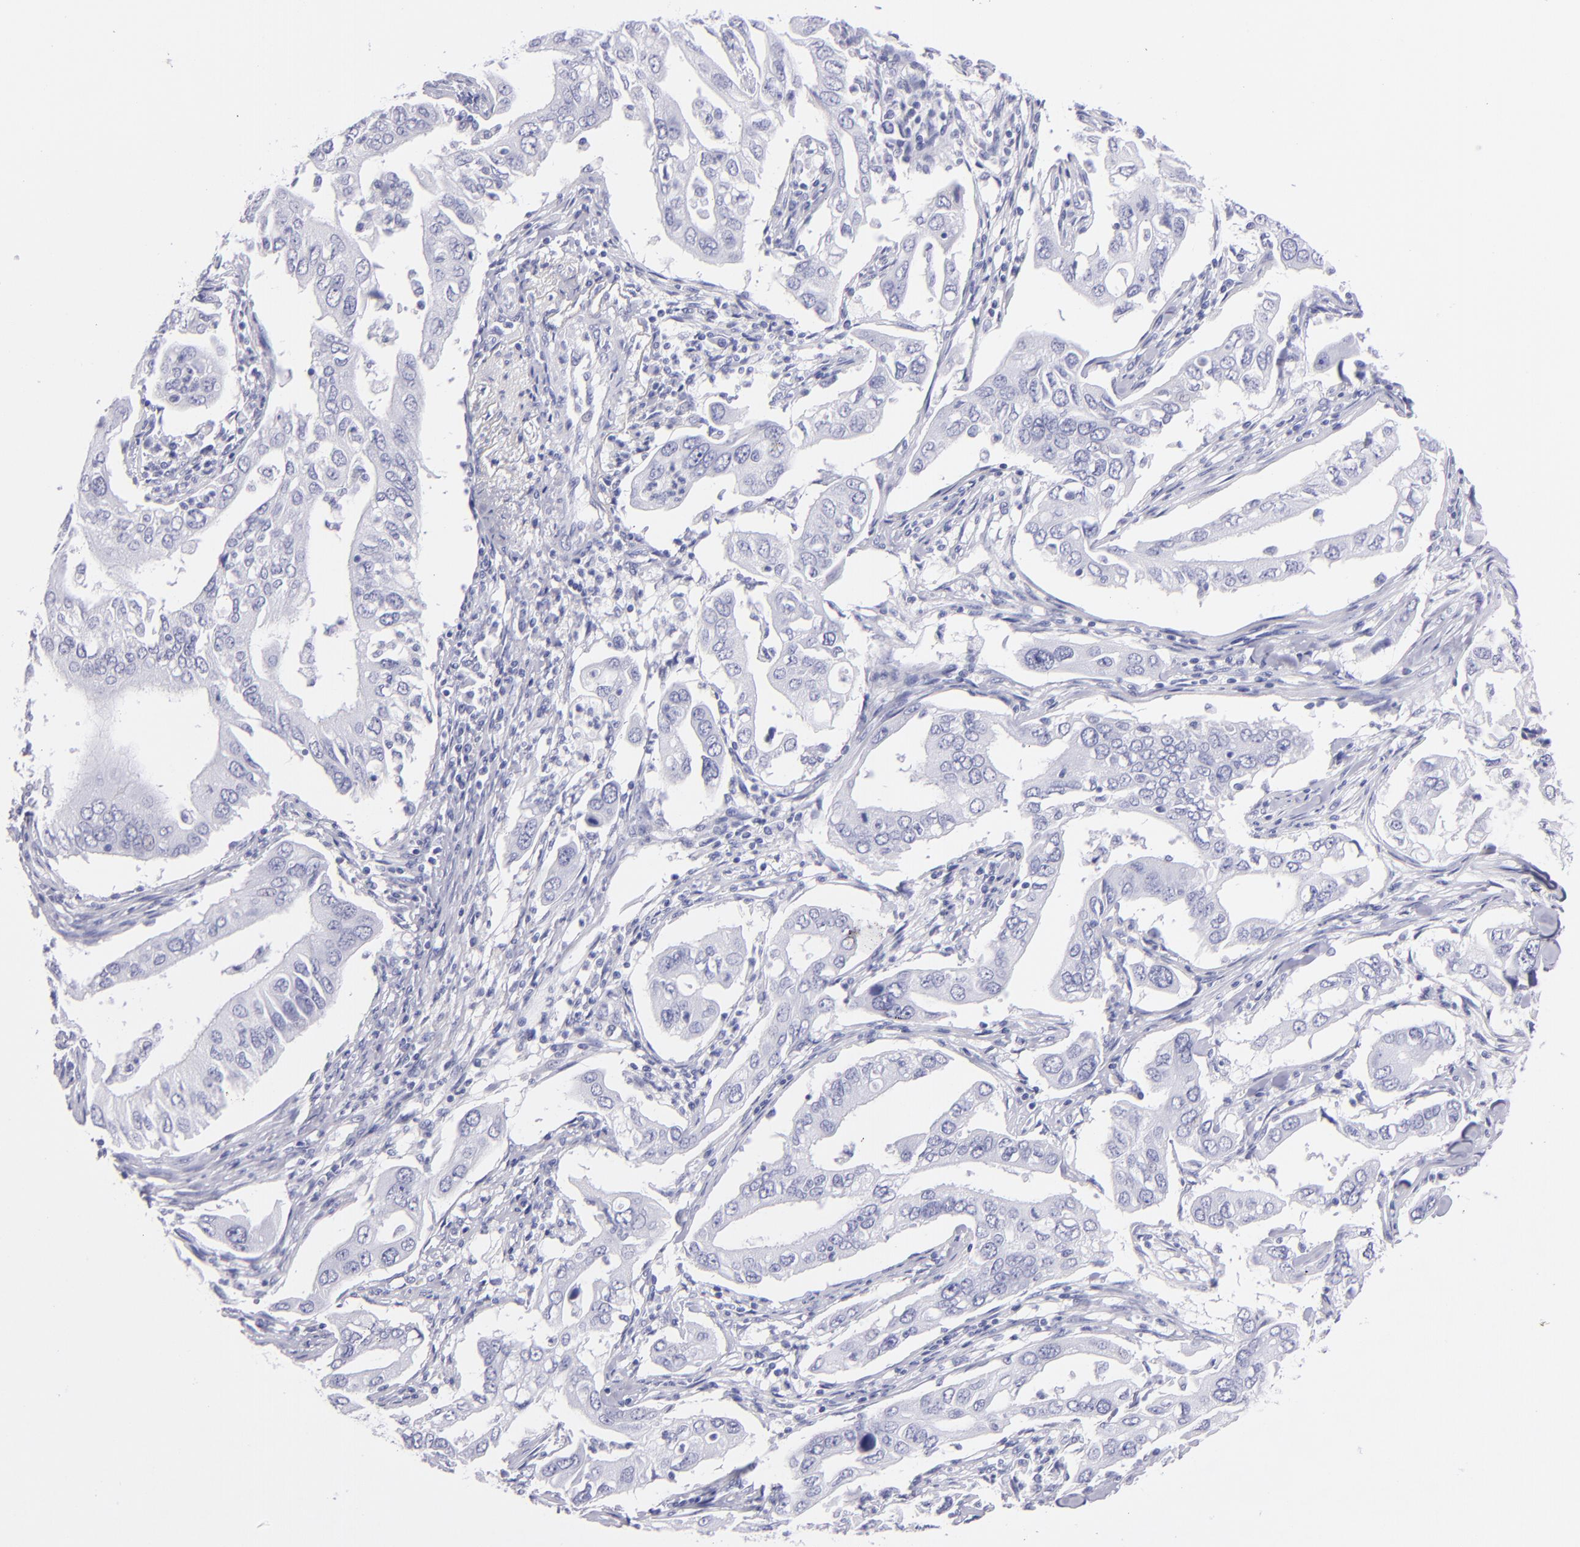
{"staining": {"intensity": "negative", "quantity": "none", "location": "none"}, "tissue": "lung cancer", "cell_type": "Tumor cells", "image_type": "cancer", "snomed": [{"axis": "morphology", "description": "Adenocarcinoma, NOS"}, {"axis": "topography", "description": "Lung"}], "caption": "Lung adenocarcinoma stained for a protein using immunohistochemistry (IHC) shows no expression tumor cells.", "gene": "PRPH", "patient": {"sex": "male", "age": 48}}